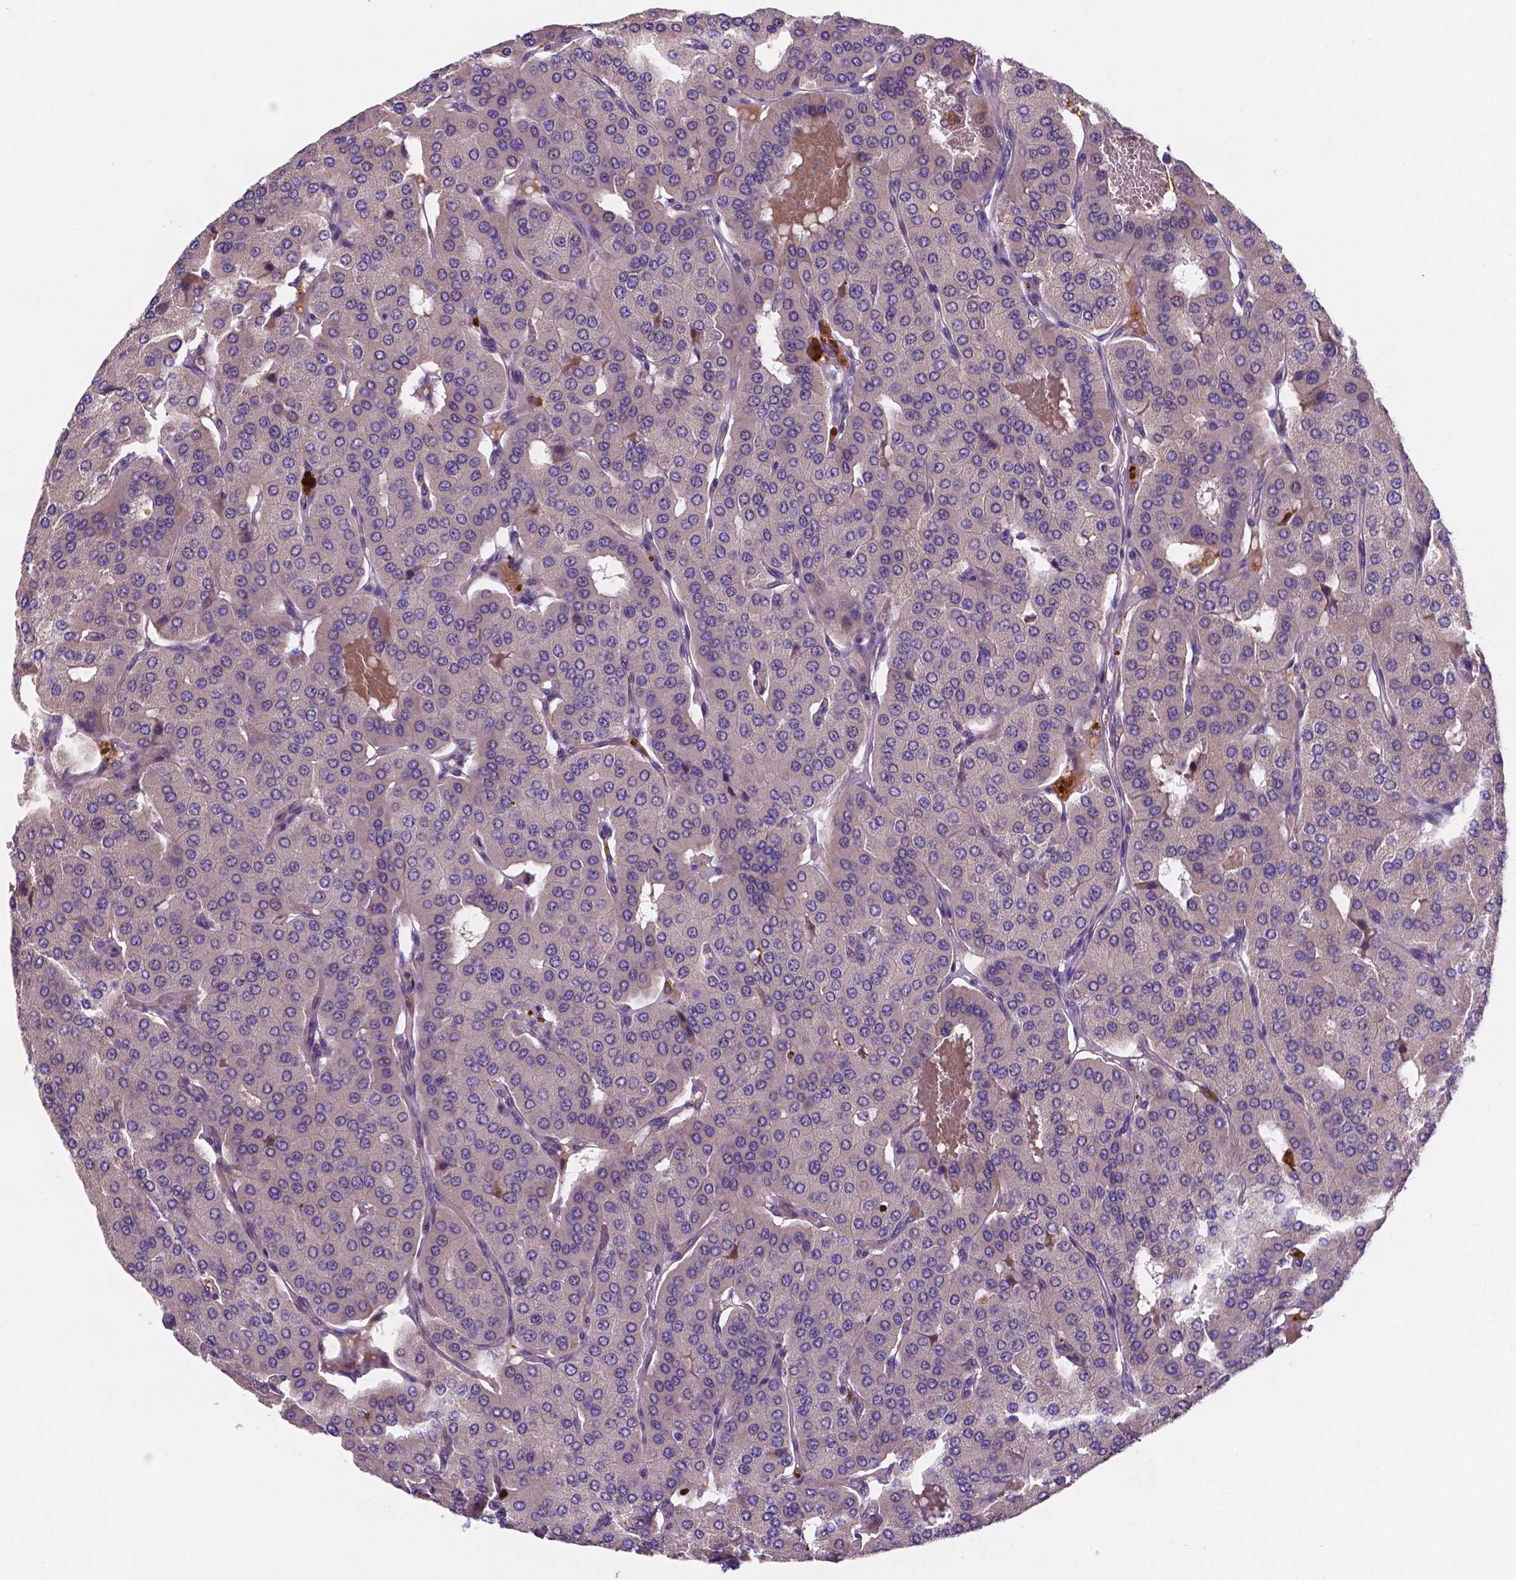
{"staining": {"intensity": "negative", "quantity": "none", "location": "none"}, "tissue": "parathyroid gland", "cell_type": "Glandular cells", "image_type": "normal", "snomed": [{"axis": "morphology", "description": "Normal tissue, NOS"}, {"axis": "morphology", "description": "Adenoma, NOS"}, {"axis": "topography", "description": "Parathyroid gland"}], "caption": "High magnification brightfield microscopy of unremarkable parathyroid gland stained with DAB (3,3'-diaminobenzidine) (brown) and counterstained with hematoxylin (blue): glandular cells show no significant staining. (DAB (3,3'-diaminobenzidine) IHC, high magnification).", "gene": "TM4SF20", "patient": {"sex": "female", "age": 86}}